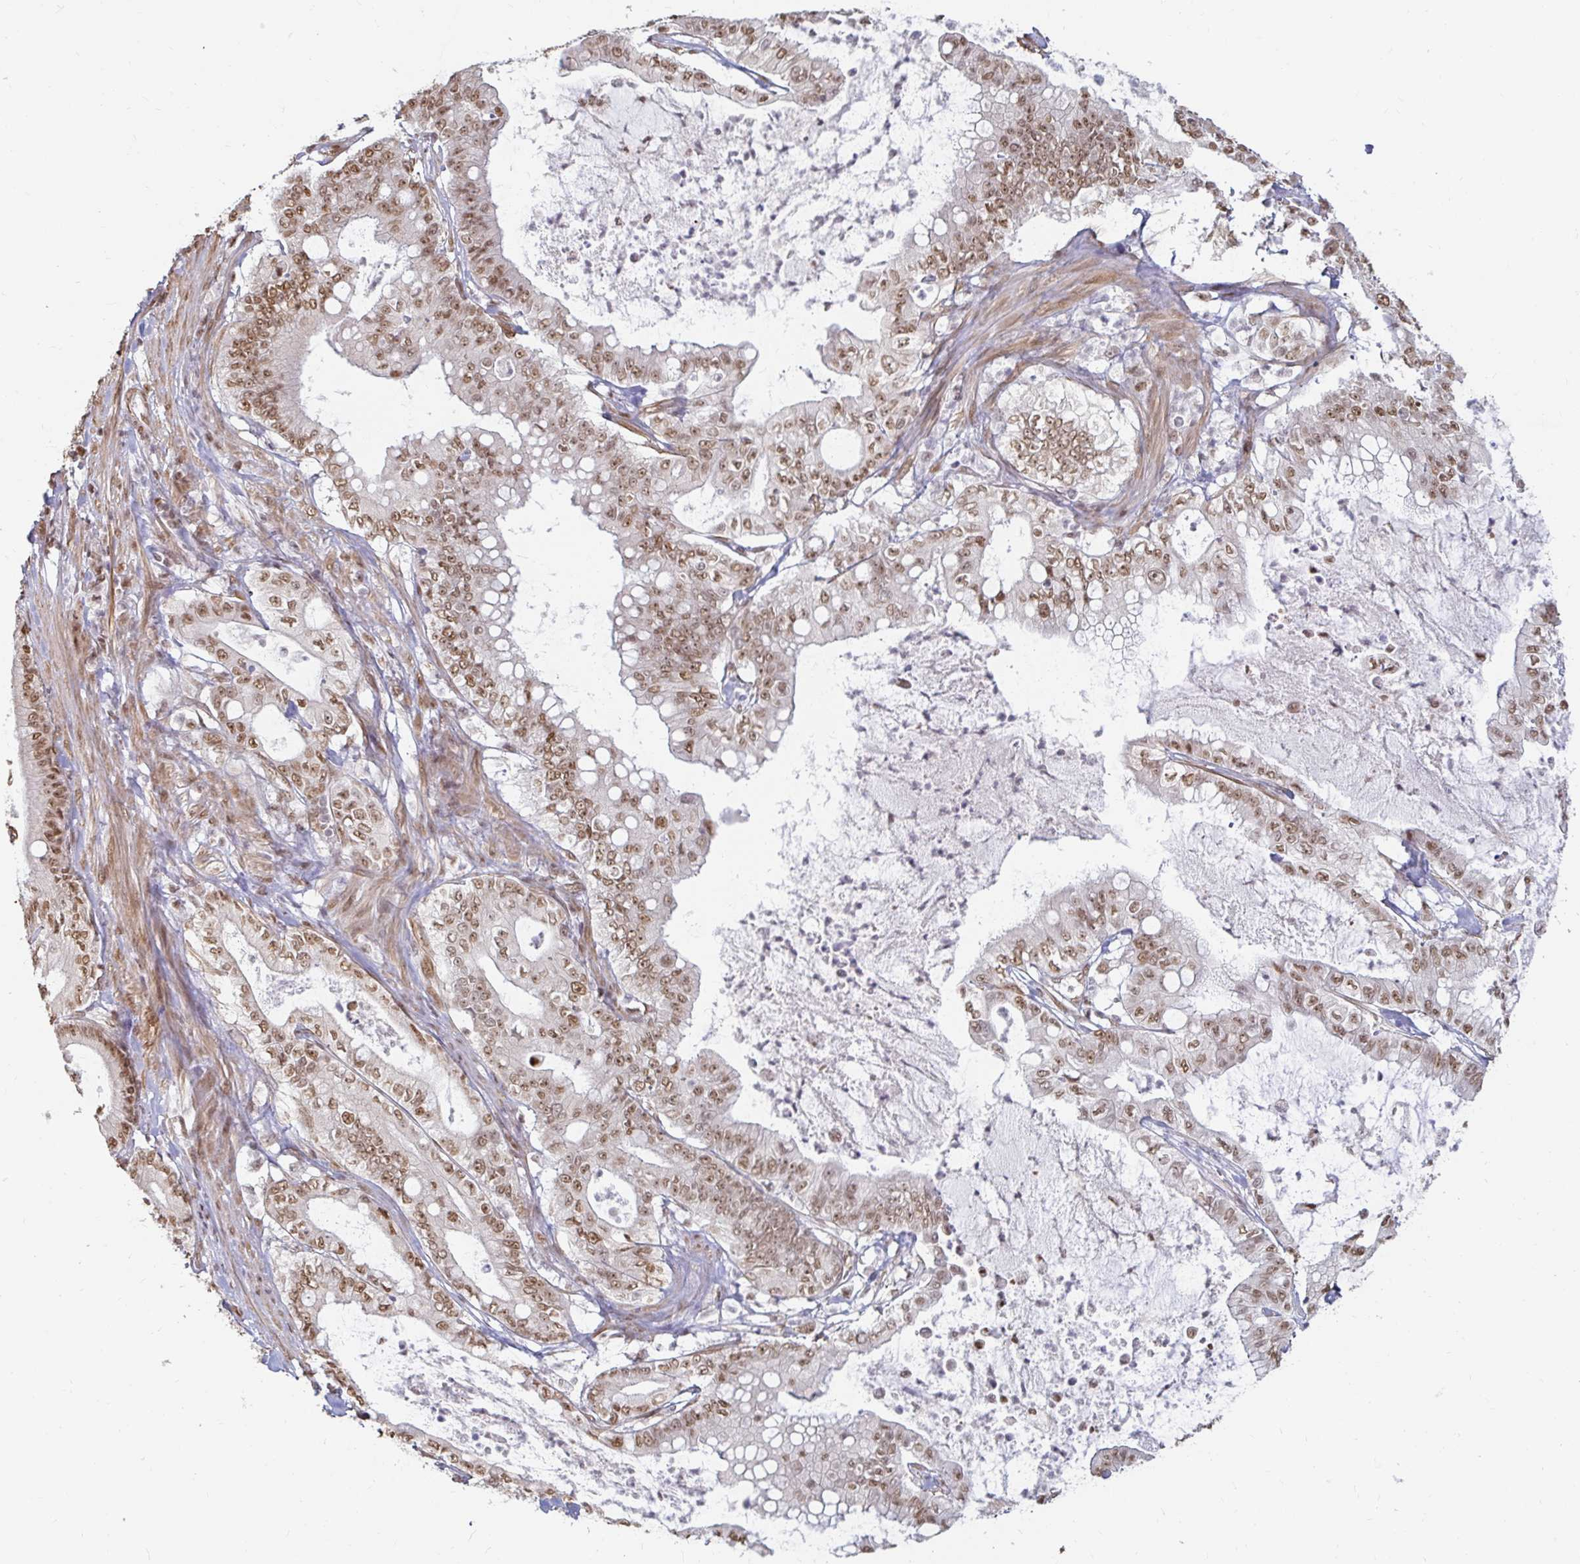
{"staining": {"intensity": "moderate", "quantity": ">75%", "location": "nuclear"}, "tissue": "pancreatic cancer", "cell_type": "Tumor cells", "image_type": "cancer", "snomed": [{"axis": "morphology", "description": "Adenocarcinoma, NOS"}, {"axis": "topography", "description": "Pancreas"}], "caption": "A brown stain shows moderate nuclear positivity of a protein in pancreatic cancer tumor cells.", "gene": "HNRNPU", "patient": {"sex": "male", "age": 71}}